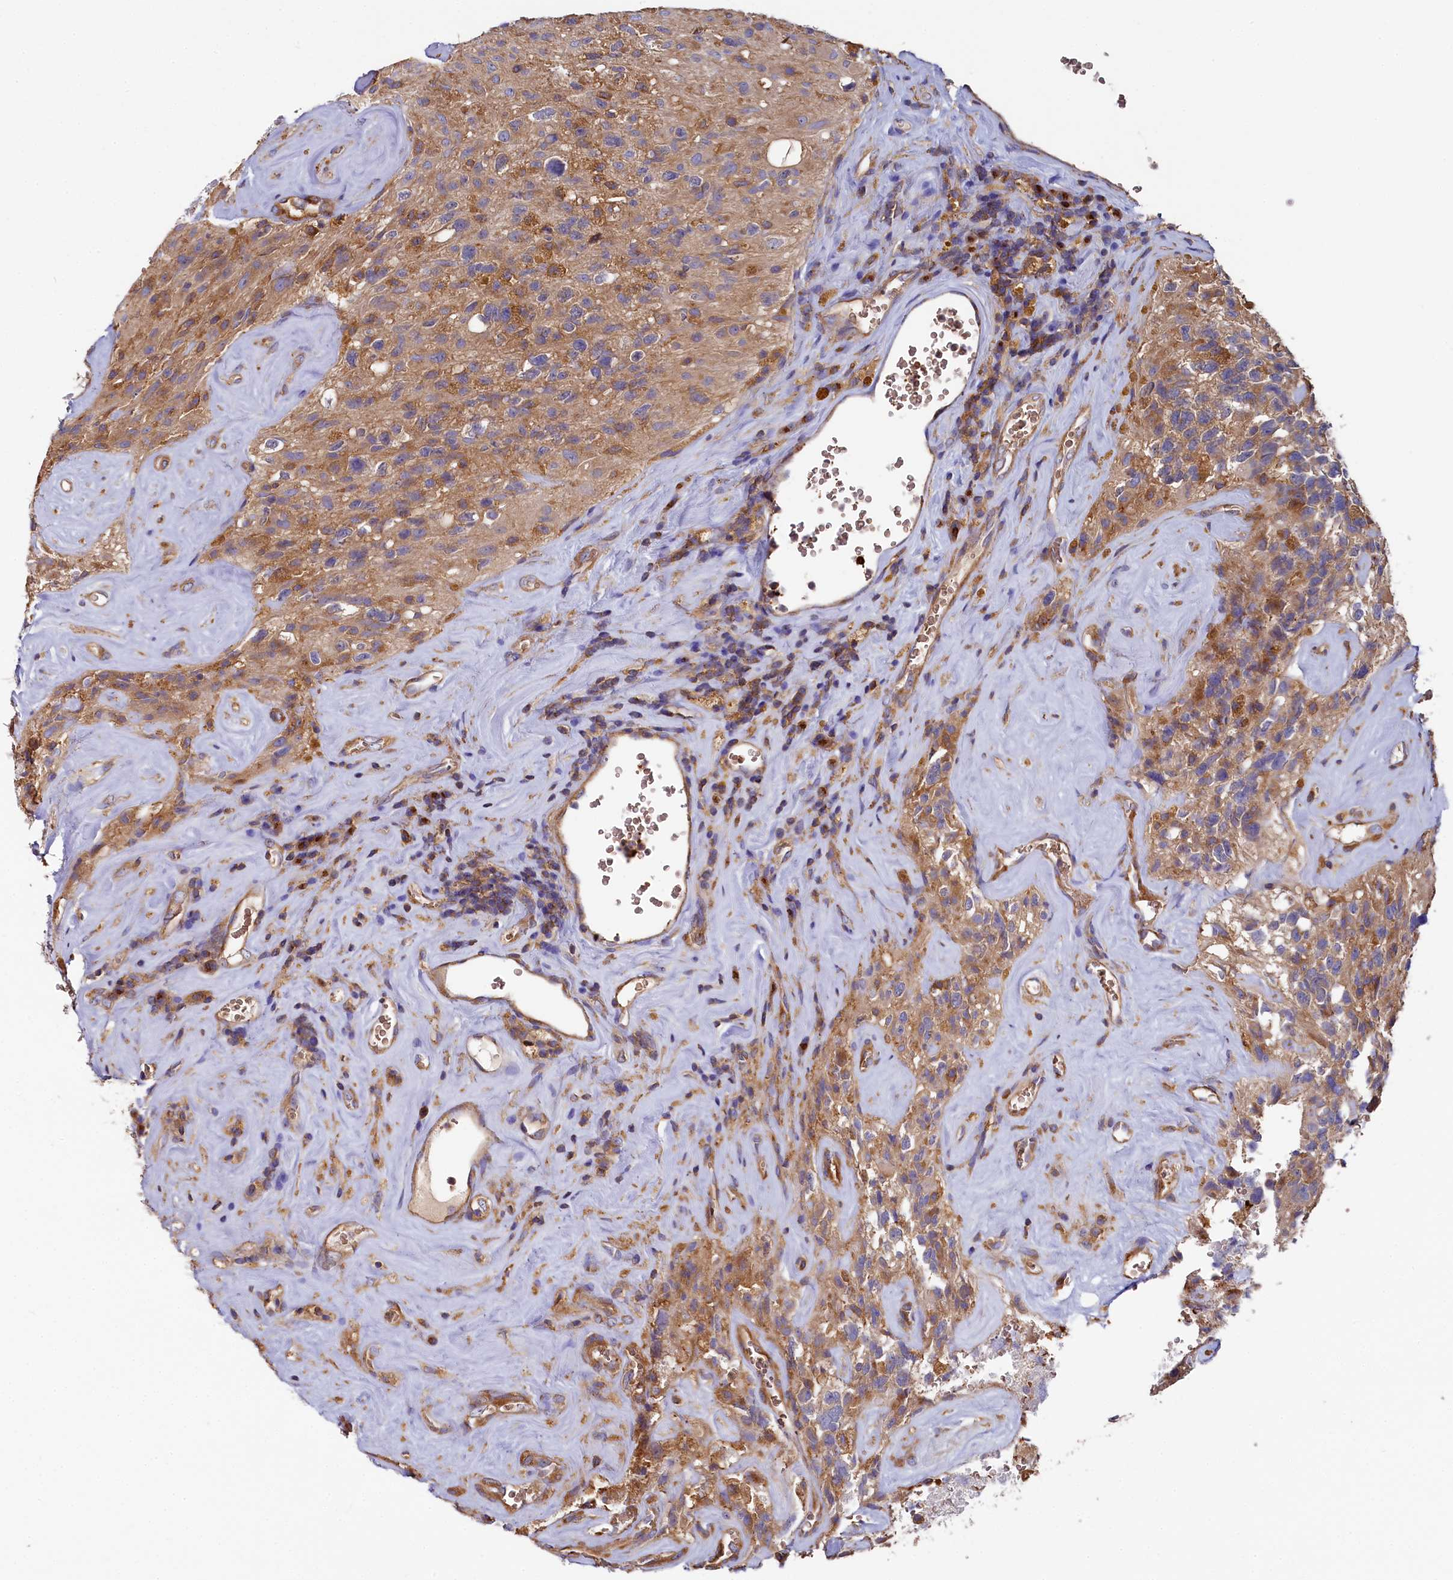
{"staining": {"intensity": "weak", "quantity": "<25%", "location": "cytoplasmic/membranous"}, "tissue": "glioma", "cell_type": "Tumor cells", "image_type": "cancer", "snomed": [{"axis": "morphology", "description": "Glioma, malignant, High grade"}, {"axis": "topography", "description": "Brain"}], "caption": "This image is of malignant glioma (high-grade) stained with immunohistochemistry (IHC) to label a protein in brown with the nuclei are counter-stained blue. There is no staining in tumor cells.", "gene": "PPIP5K1", "patient": {"sex": "male", "age": 69}}